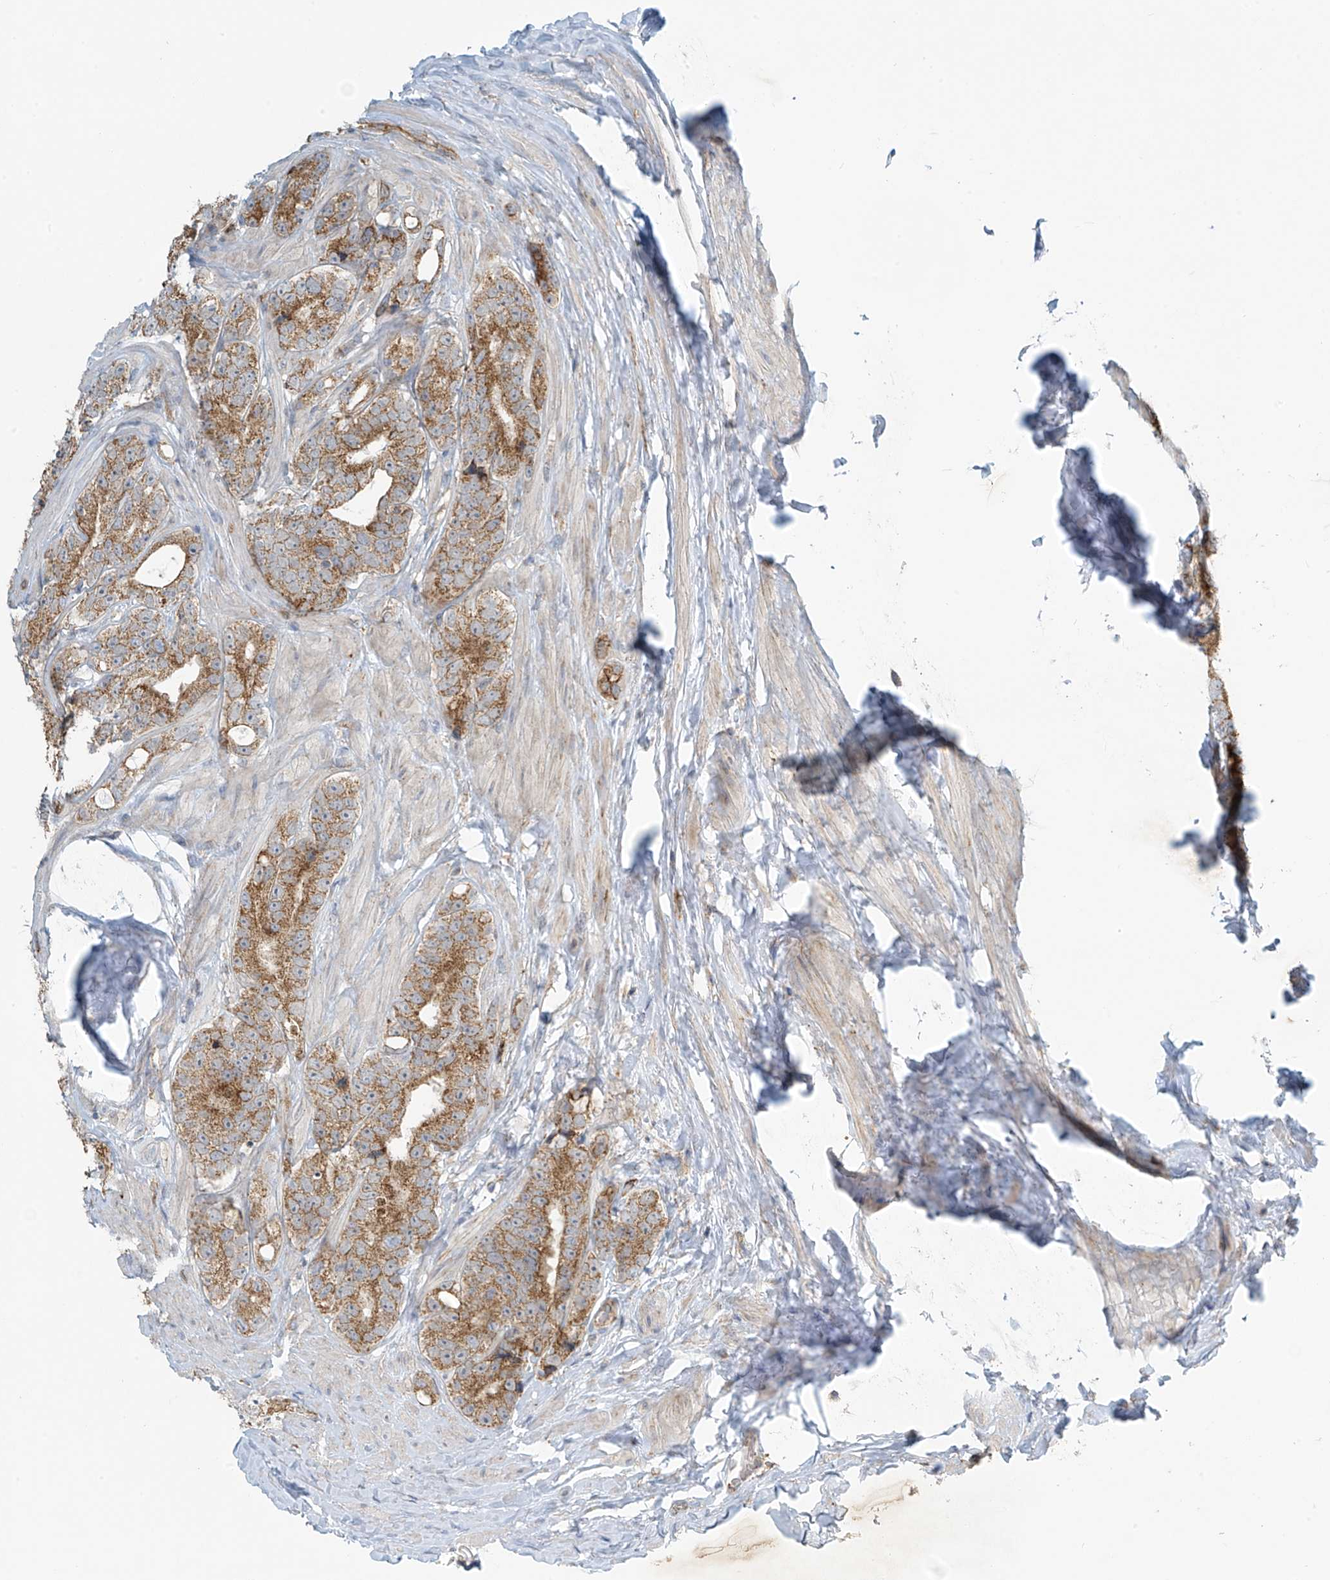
{"staining": {"intensity": "moderate", "quantity": ">75%", "location": "cytoplasmic/membranous"}, "tissue": "prostate cancer", "cell_type": "Tumor cells", "image_type": "cancer", "snomed": [{"axis": "morphology", "description": "Adenocarcinoma, High grade"}, {"axis": "topography", "description": "Prostate"}], "caption": "A brown stain shows moderate cytoplasmic/membranous positivity of a protein in human adenocarcinoma (high-grade) (prostate) tumor cells. (IHC, brightfield microscopy, high magnification).", "gene": "METTL6", "patient": {"sex": "male", "age": 56}}